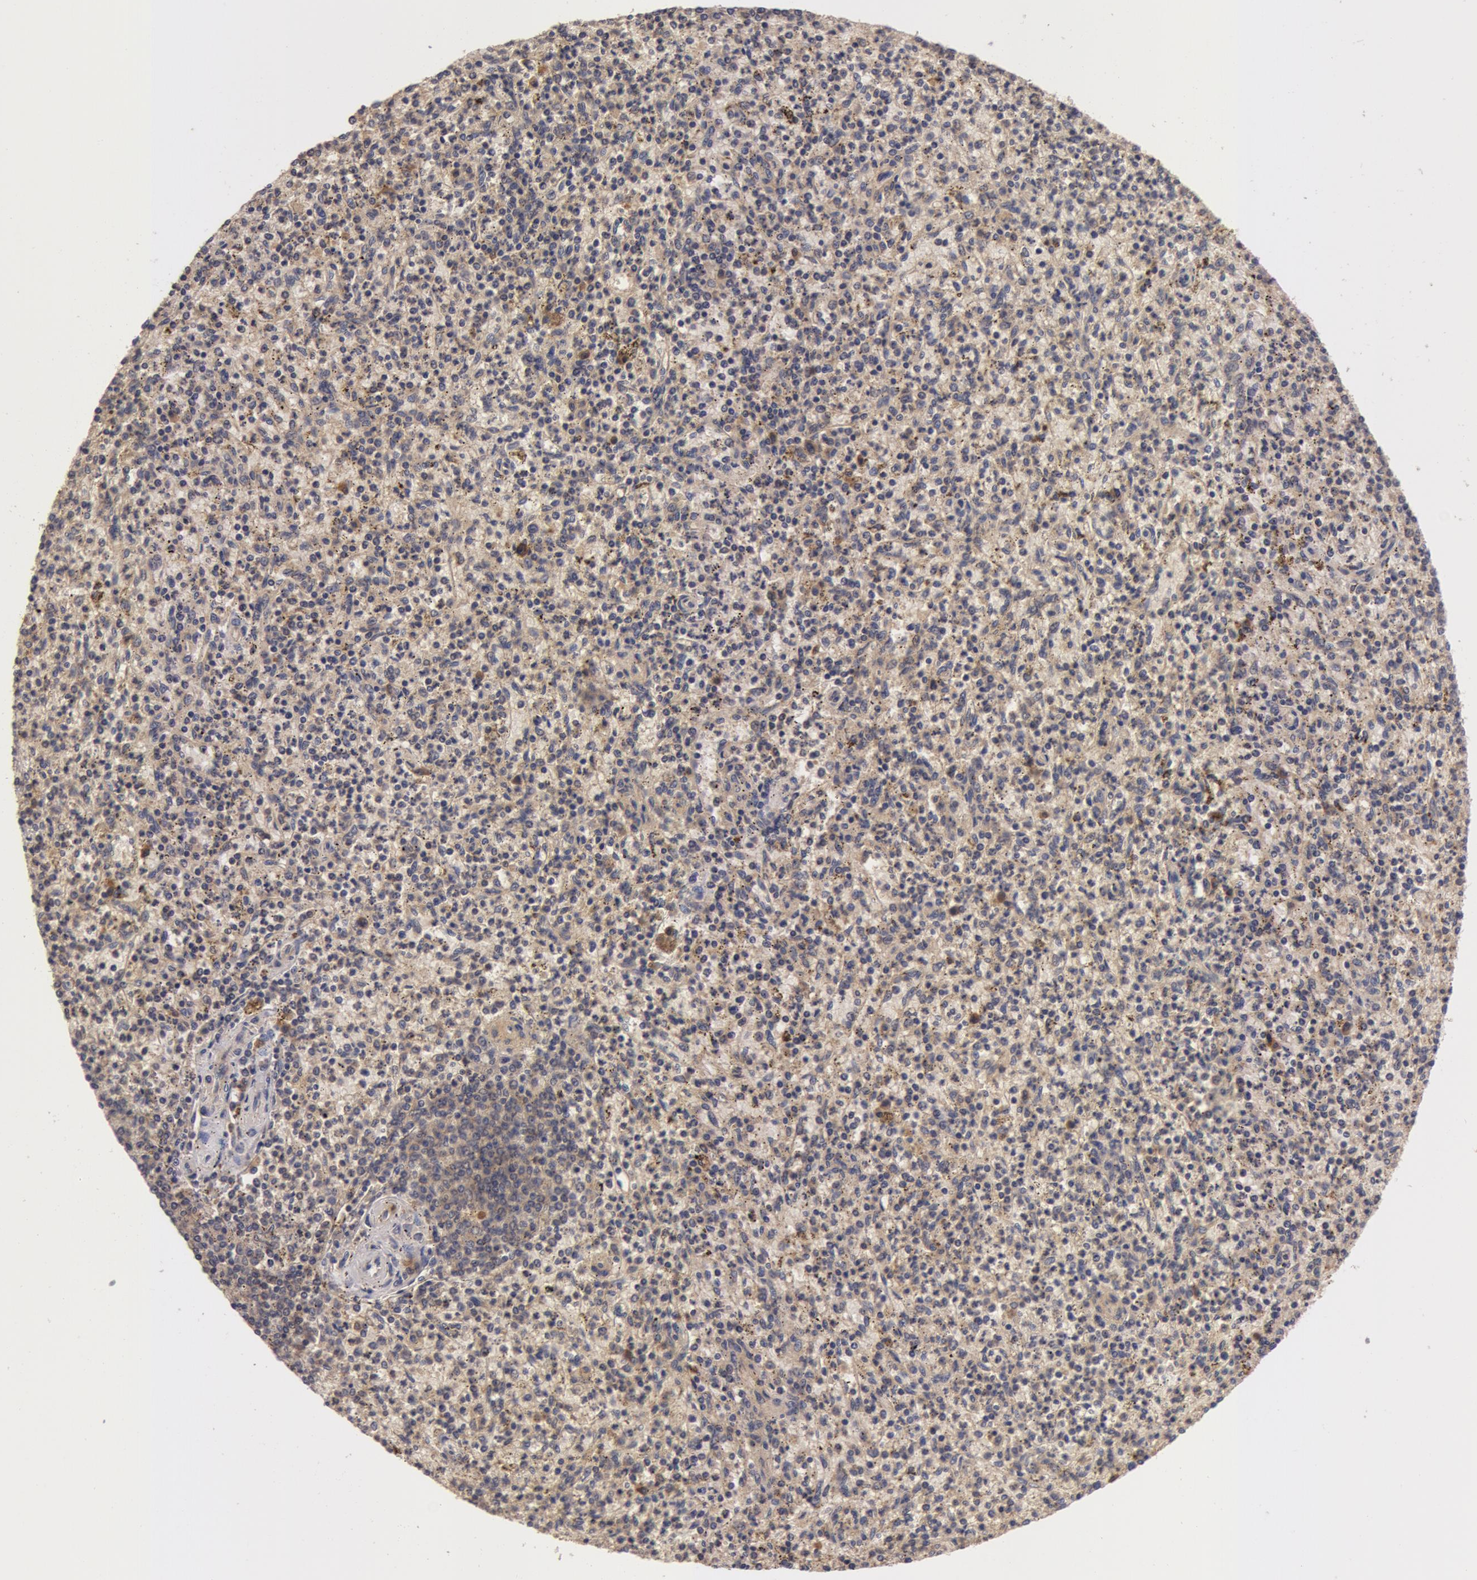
{"staining": {"intensity": "weak", "quantity": ">75%", "location": "cytoplasmic/membranous"}, "tissue": "spleen", "cell_type": "Cells in red pulp", "image_type": "normal", "snomed": [{"axis": "morphology", "description": "Normal tissue, NOS"}, {"axis": "topography", "description": "Spleen"}], "caption": "Immunohistochemical staining of benign human spleen shows >75% levels of weak cytoplasmic/membranous protein staining in approximately >75% of cells in red pulp.", "gene": "BCHE", "patient": {"sex": "male", "age": 72}}